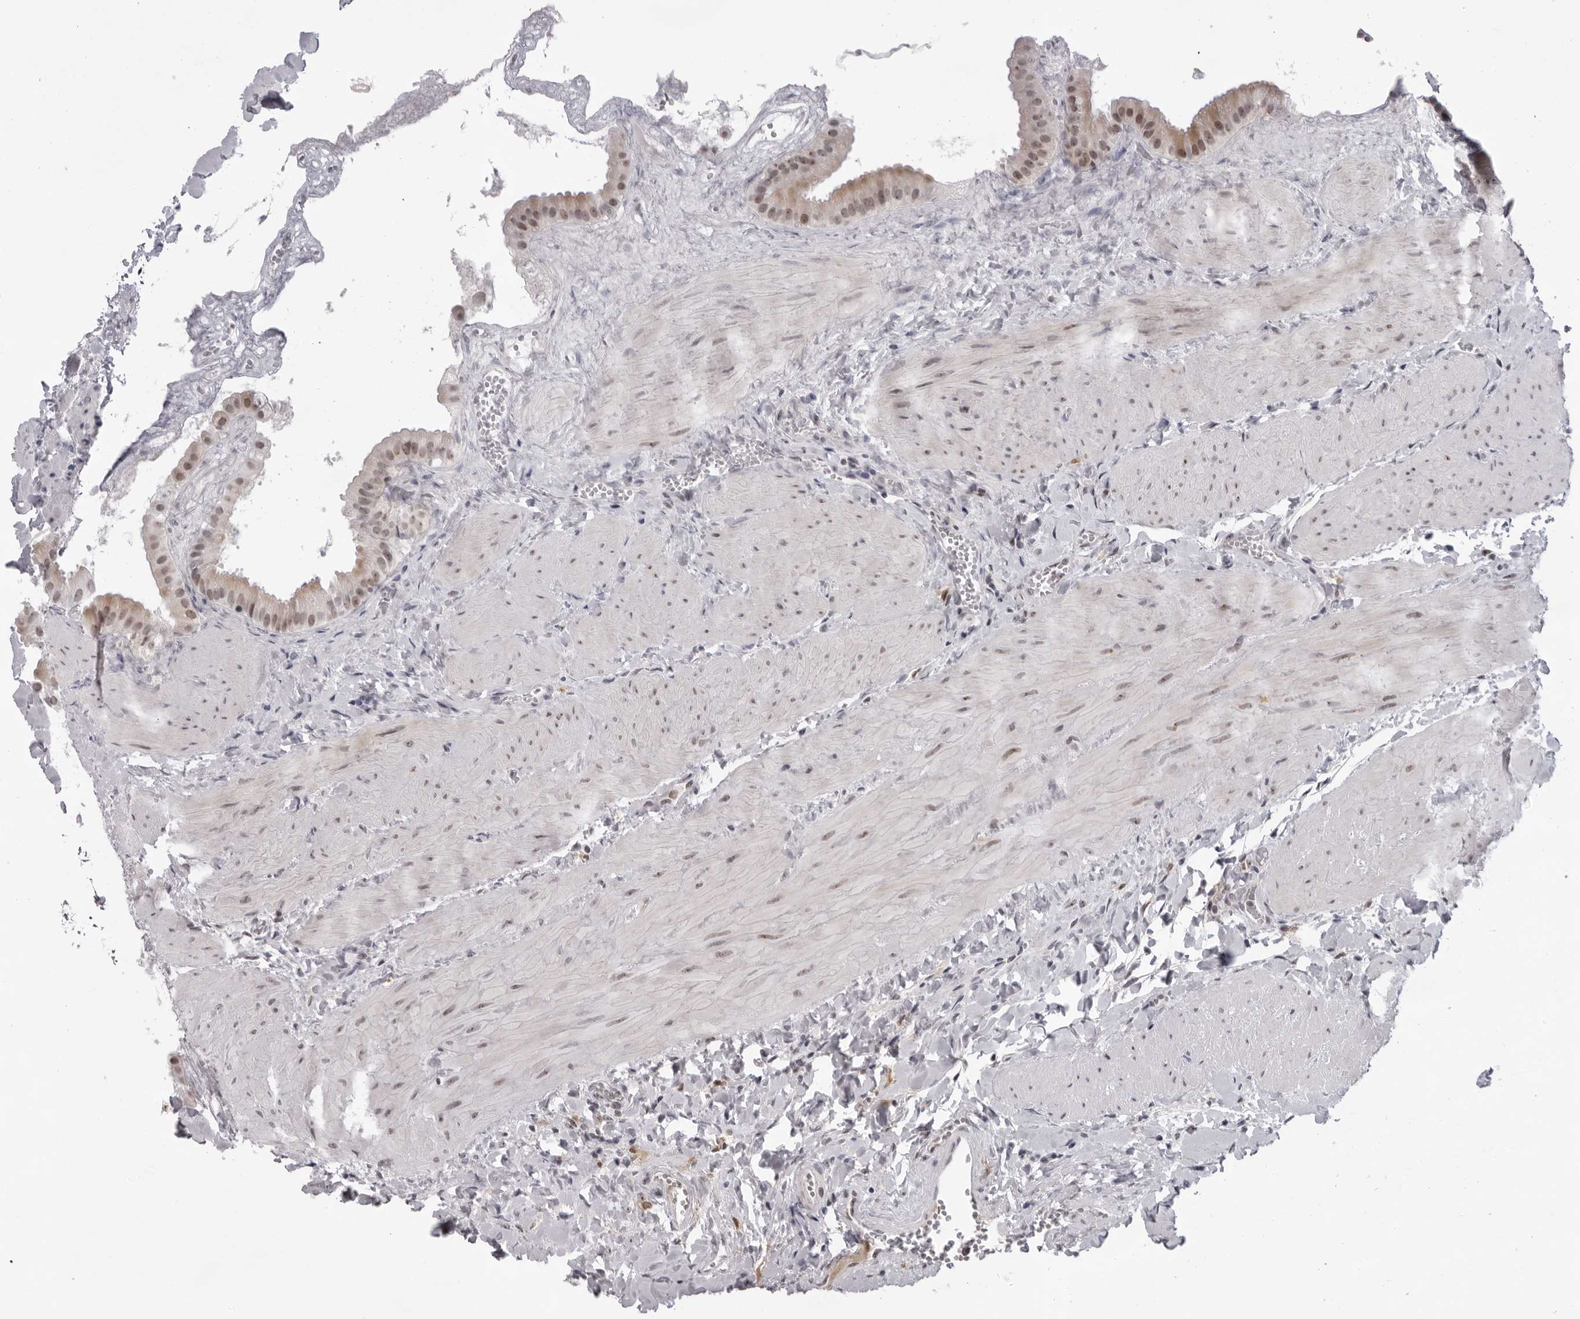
{"staining": {"intensity": "moderate", "quantity": ">75%", "location": "nuclear"}, "tissue": "gallbladder", "cell_type": "Glandular cells", "image_type": "normal", "snomed": [{"axis": "morphology", "description": "Normal tissue, NOS"}, {"axis": "topography", "description": "Gallbladder"}], "caption": "Immunohistochemical staining of unremarkable human gallbladder displays moderate nuclear protein positivity in about >75% of glandular cells. (DAB (3,3'-diaminobenzidine) IHC, brown staining for protein, blue staining for nuclei).", "gene": "EXOSC10", "patient": {"sex": "male", "age": 55}}